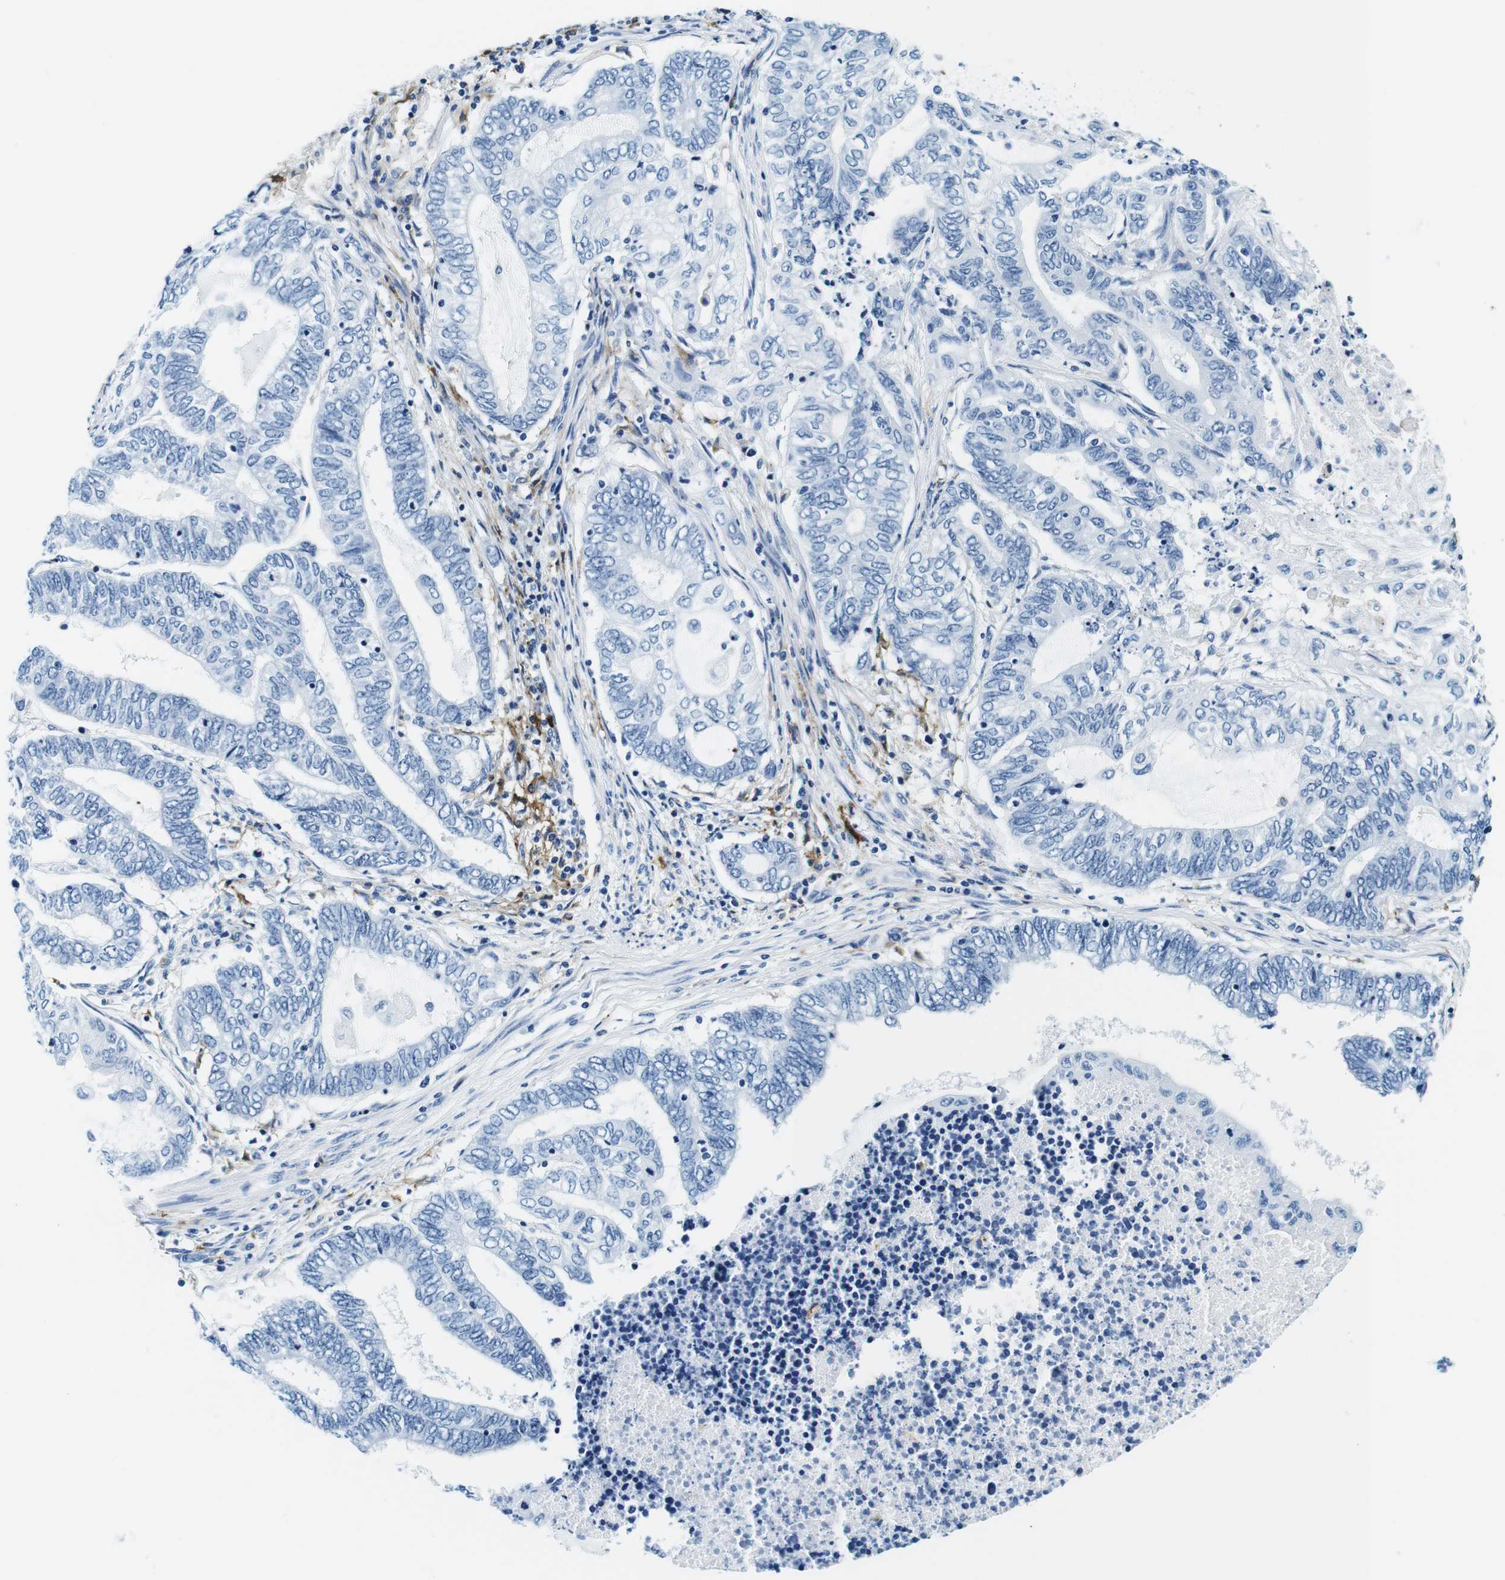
{"staining": {"intensity": "negative", "quantity": "none", "location": "none"}, "tissue": "endometrial cancer", "cell_type": "Tumor cells", "image_type": "cancer", "snomed": [{"axis": "morphology", "description": "Adenocarcinoma, NOS"}, {"axis": "topography", "description": "Uterus"}, {"axis": "topography", "description": "Endometrium"}], "caption": "Human endometrial cancer stained for a protein using IHC displays no positivity in tumor cells.", "gene": "HLA-DRB1", "patient": {"sex": "female", "age": 70}}